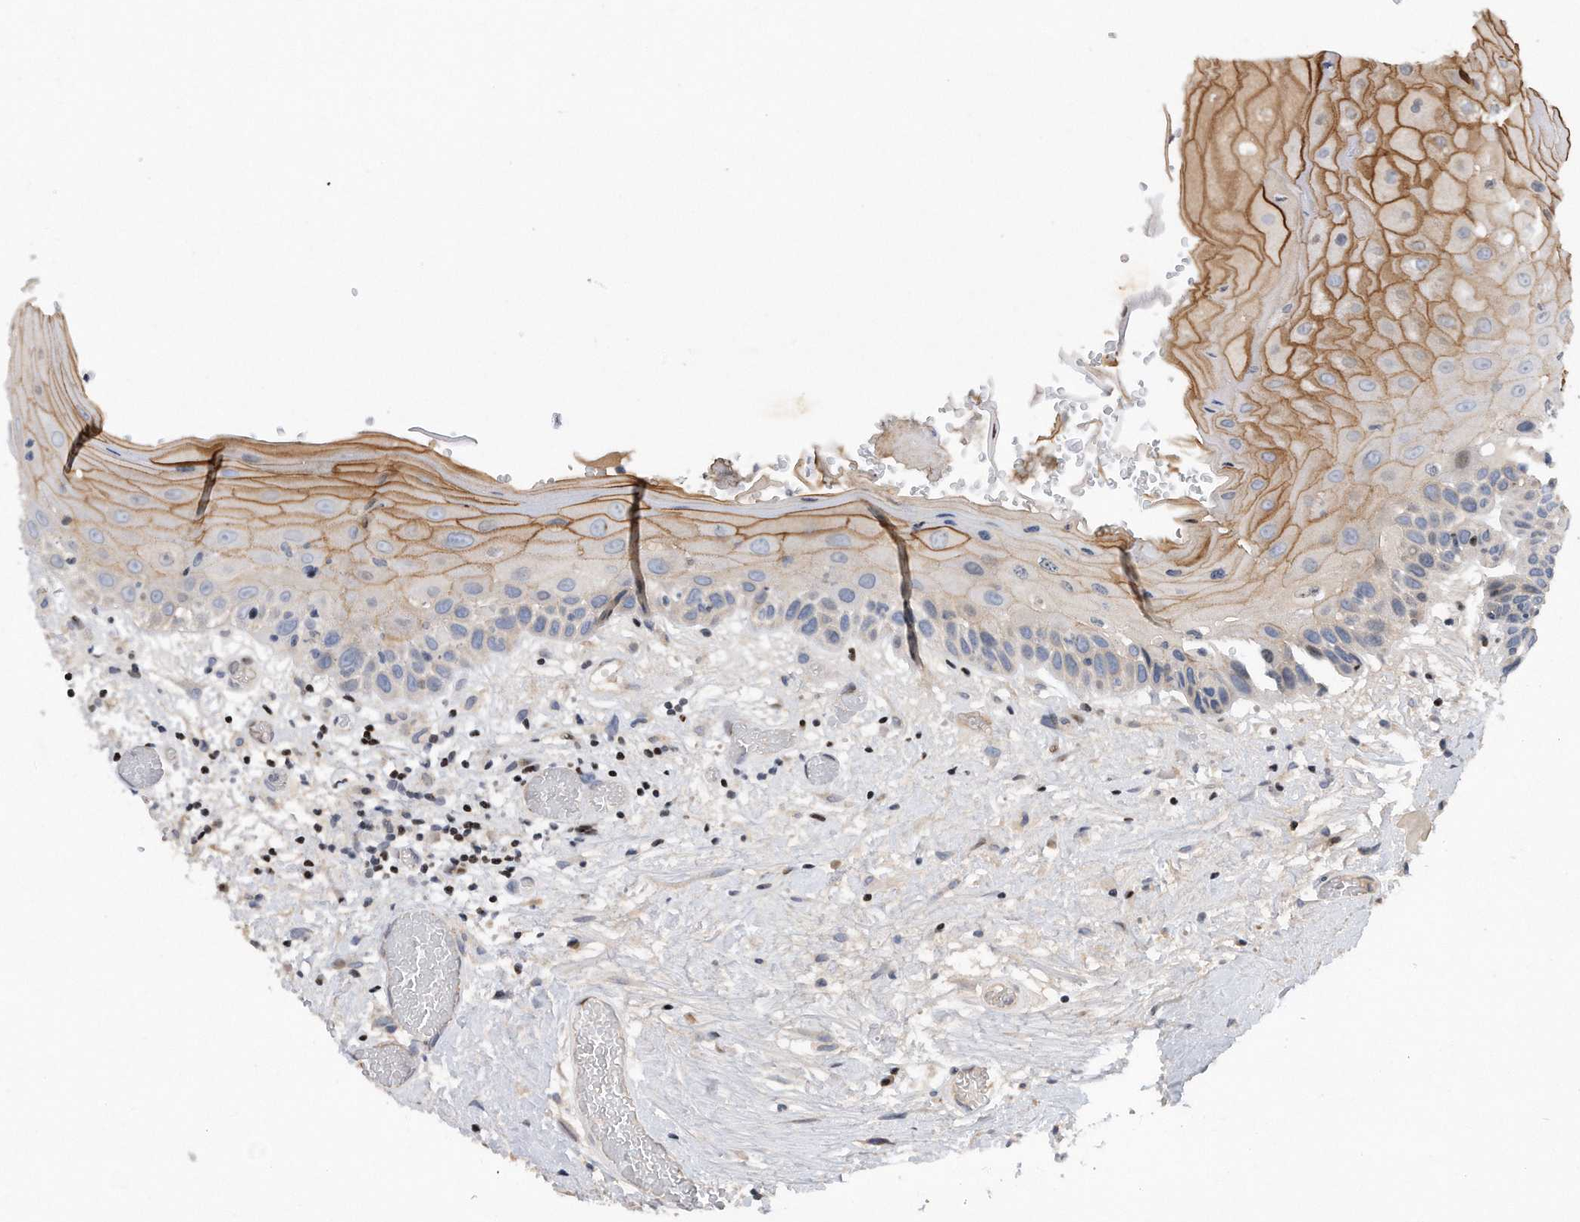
{"staining": {"intensity": "strong", "quantity": "<25%", "location": "cytoplasmic/membranous"}, "tissue": "oral mucosa", "cell_type": "Squamous epithelial cells", "image_type": "normal", "snomed": [{"axis": "morphology", "description": "Normal tissue, NOS"}, {"axis": "topography", "description": "Oral tissue"}], "caption": "Protein expression analysis of benign oral mucosa demonstrates strong cytoplasmic/membranous positivity in about <25% of squamous epithelial cells. (Stains: DAB (3,3'-diaminobenzidine) in brown, nuclei in blue, Microscopy: brightfield microscopy at high magnification).", "gene": "CDH12", "patient": {"sex": "female", "age": 76}}